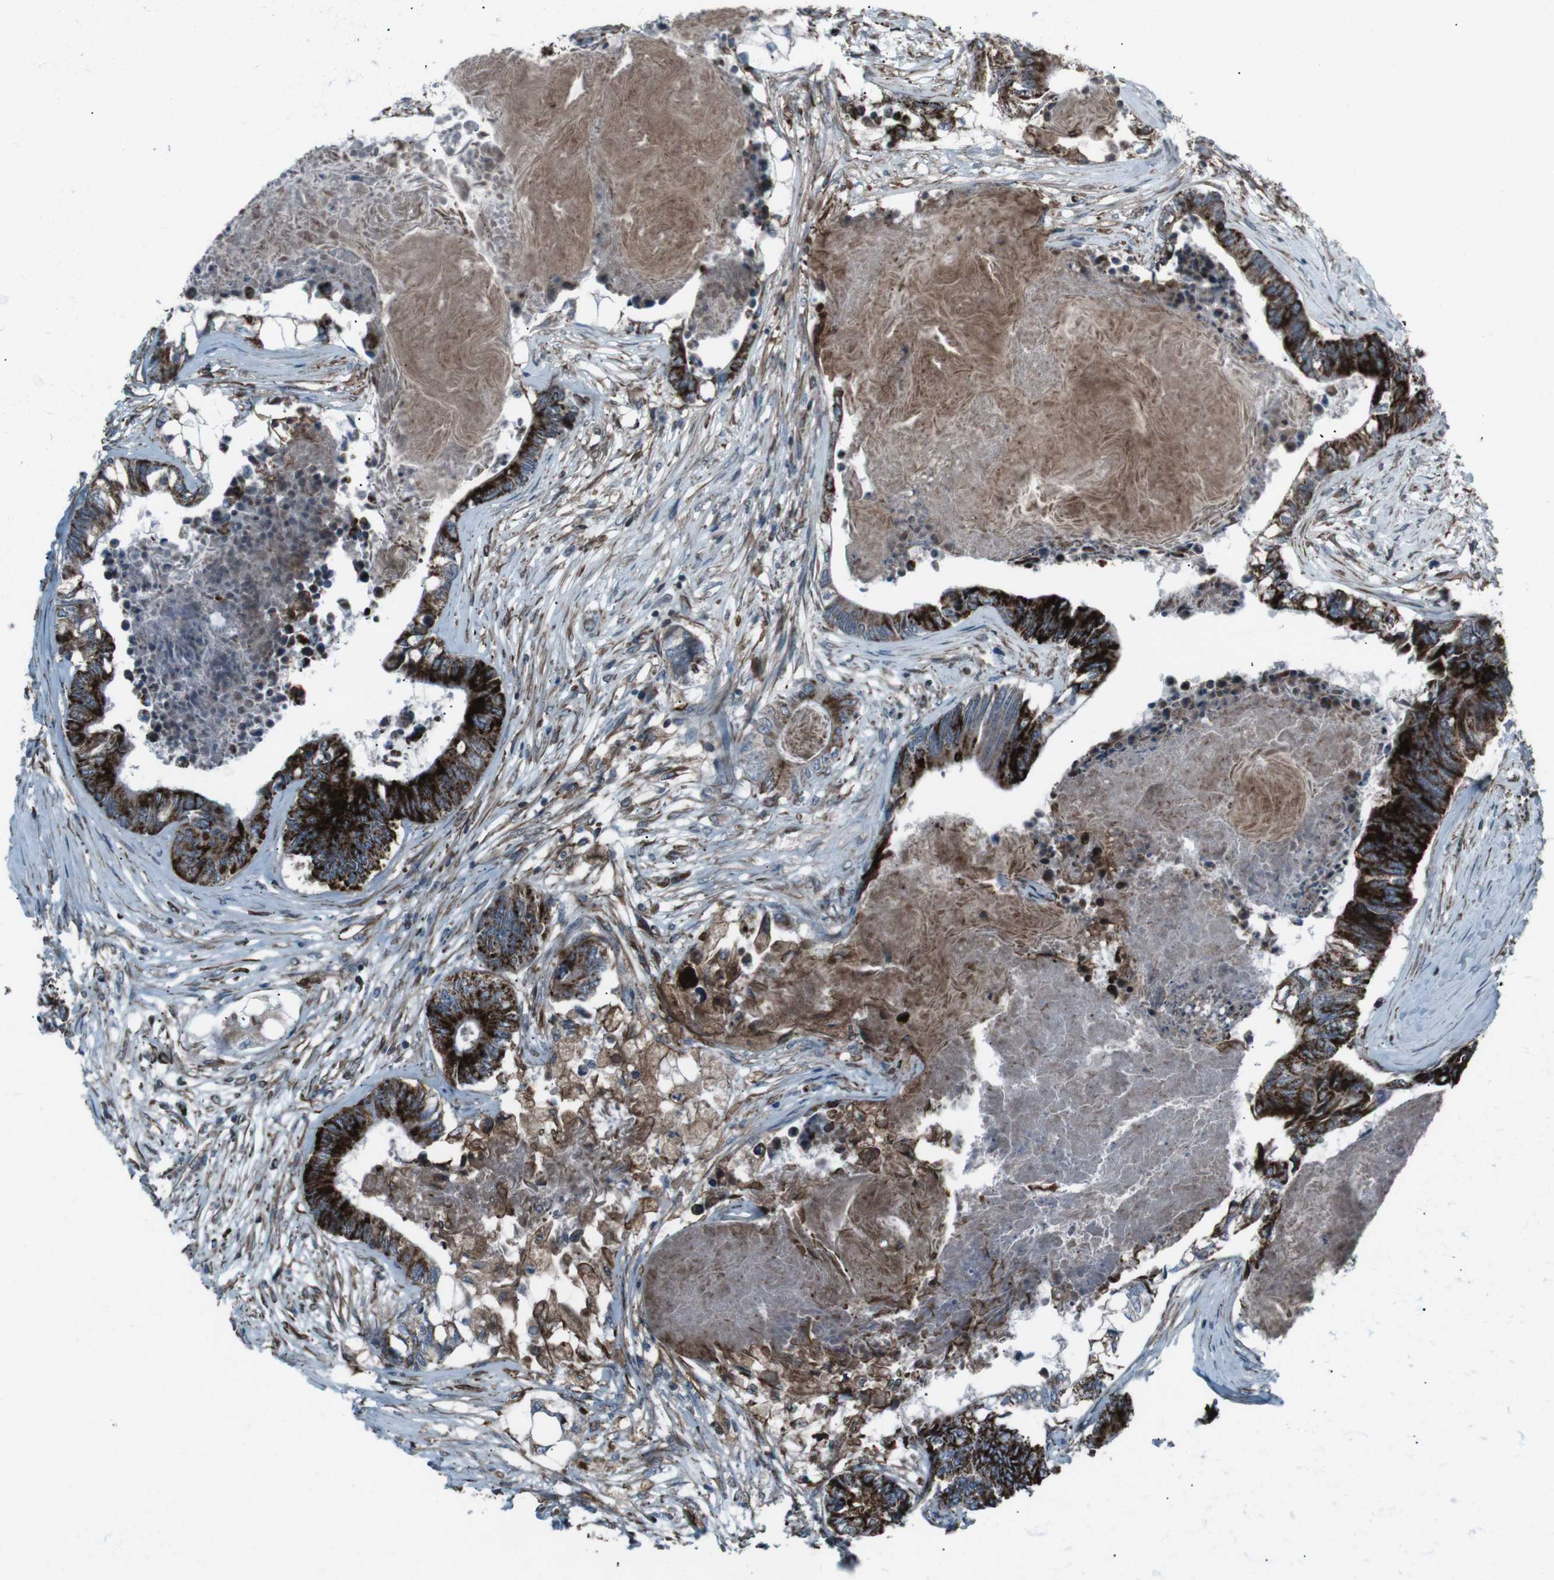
{"staining": {"intensity": "strong", "quantity": ">75%", "location": "cytoplasmic/membranous"}, "tissue": "colorectal cancer", "cell_type": "Tumor cells", "image_type": "cancer", "snomed": [{"axis": "morphology", "description": "Adenocarcinoma, NOS"}, {"axis": "topography", "description": "Rectum"}], "caption": "This photomicrograph reveals IHC staining of human colorectal cancer, with high strong cytoplasmic/membranous positivity in about >75% of tumor cells.", "gene": "TMEM141", "patient": {"sex": "male", "age": 63}}